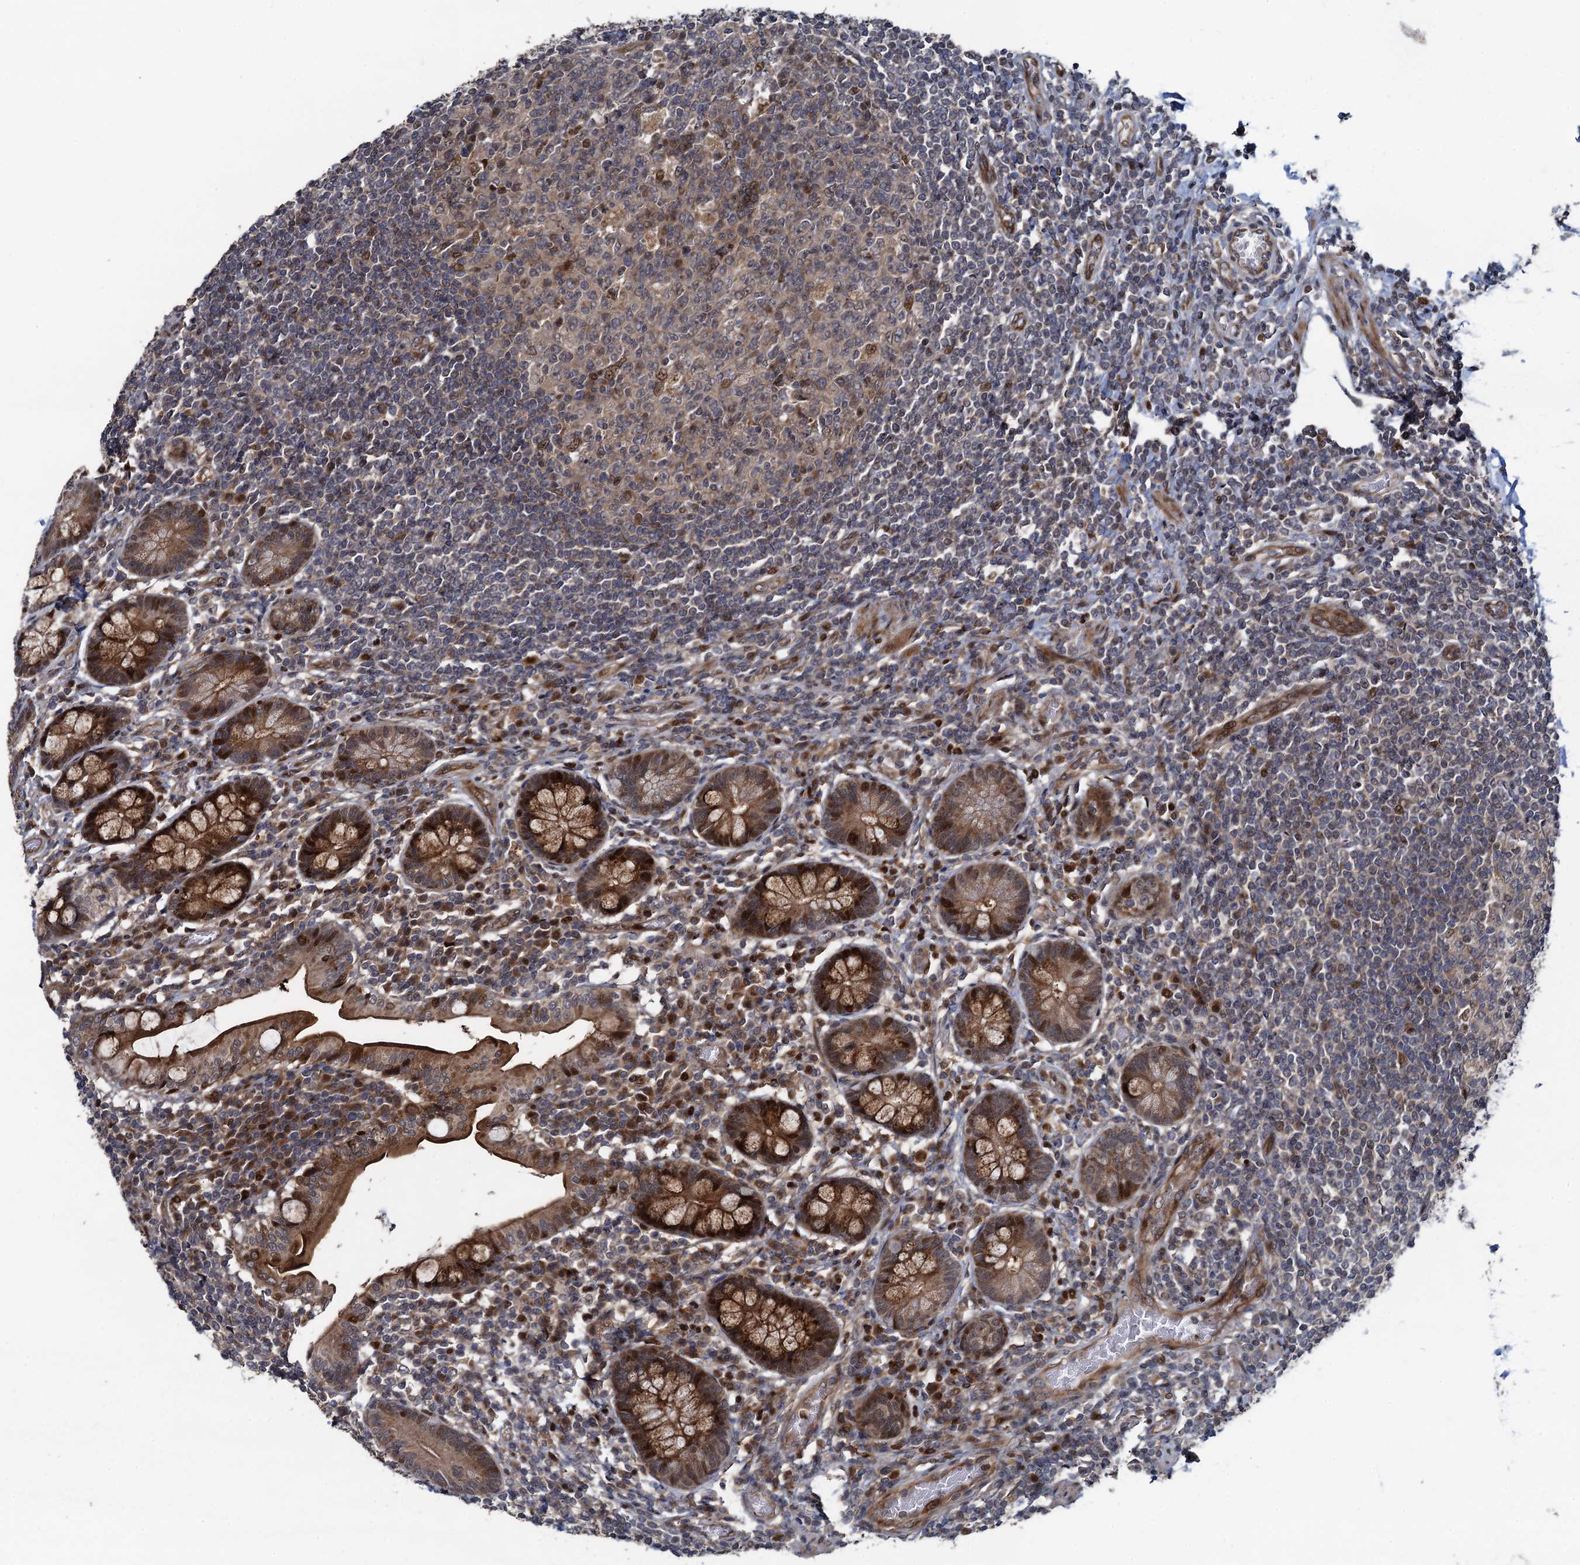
{"staining": {"intensity": "moderate", "quantity": ">75%", "location": "cytoplasmic/membranous,nuclear"}, "tissue": "small intestine", "cell_type": "Glandular cells", "image_type": "normal", "snomed": [{"axis": "morphology", "description": "Normal tissue, NOS"}, {"axis": "topography", "description": "Small intestine"}], "caption": "IHC staining of benign small intestine, which reveals medium levels of moderate cytoplasmic/membranous,nuclear positivity in approximately >75% of glandular cells indicating moderate cytoplasmic/membranous,nuclear protein staining. The staining was performed using DAB (3,3'-diaminobenzidine) (brown) for protein detection and nuclei were counterstained in hematoxylin (blue).", "gene": "ATOSA", "patient": {"sex": "male", "age": 52}}